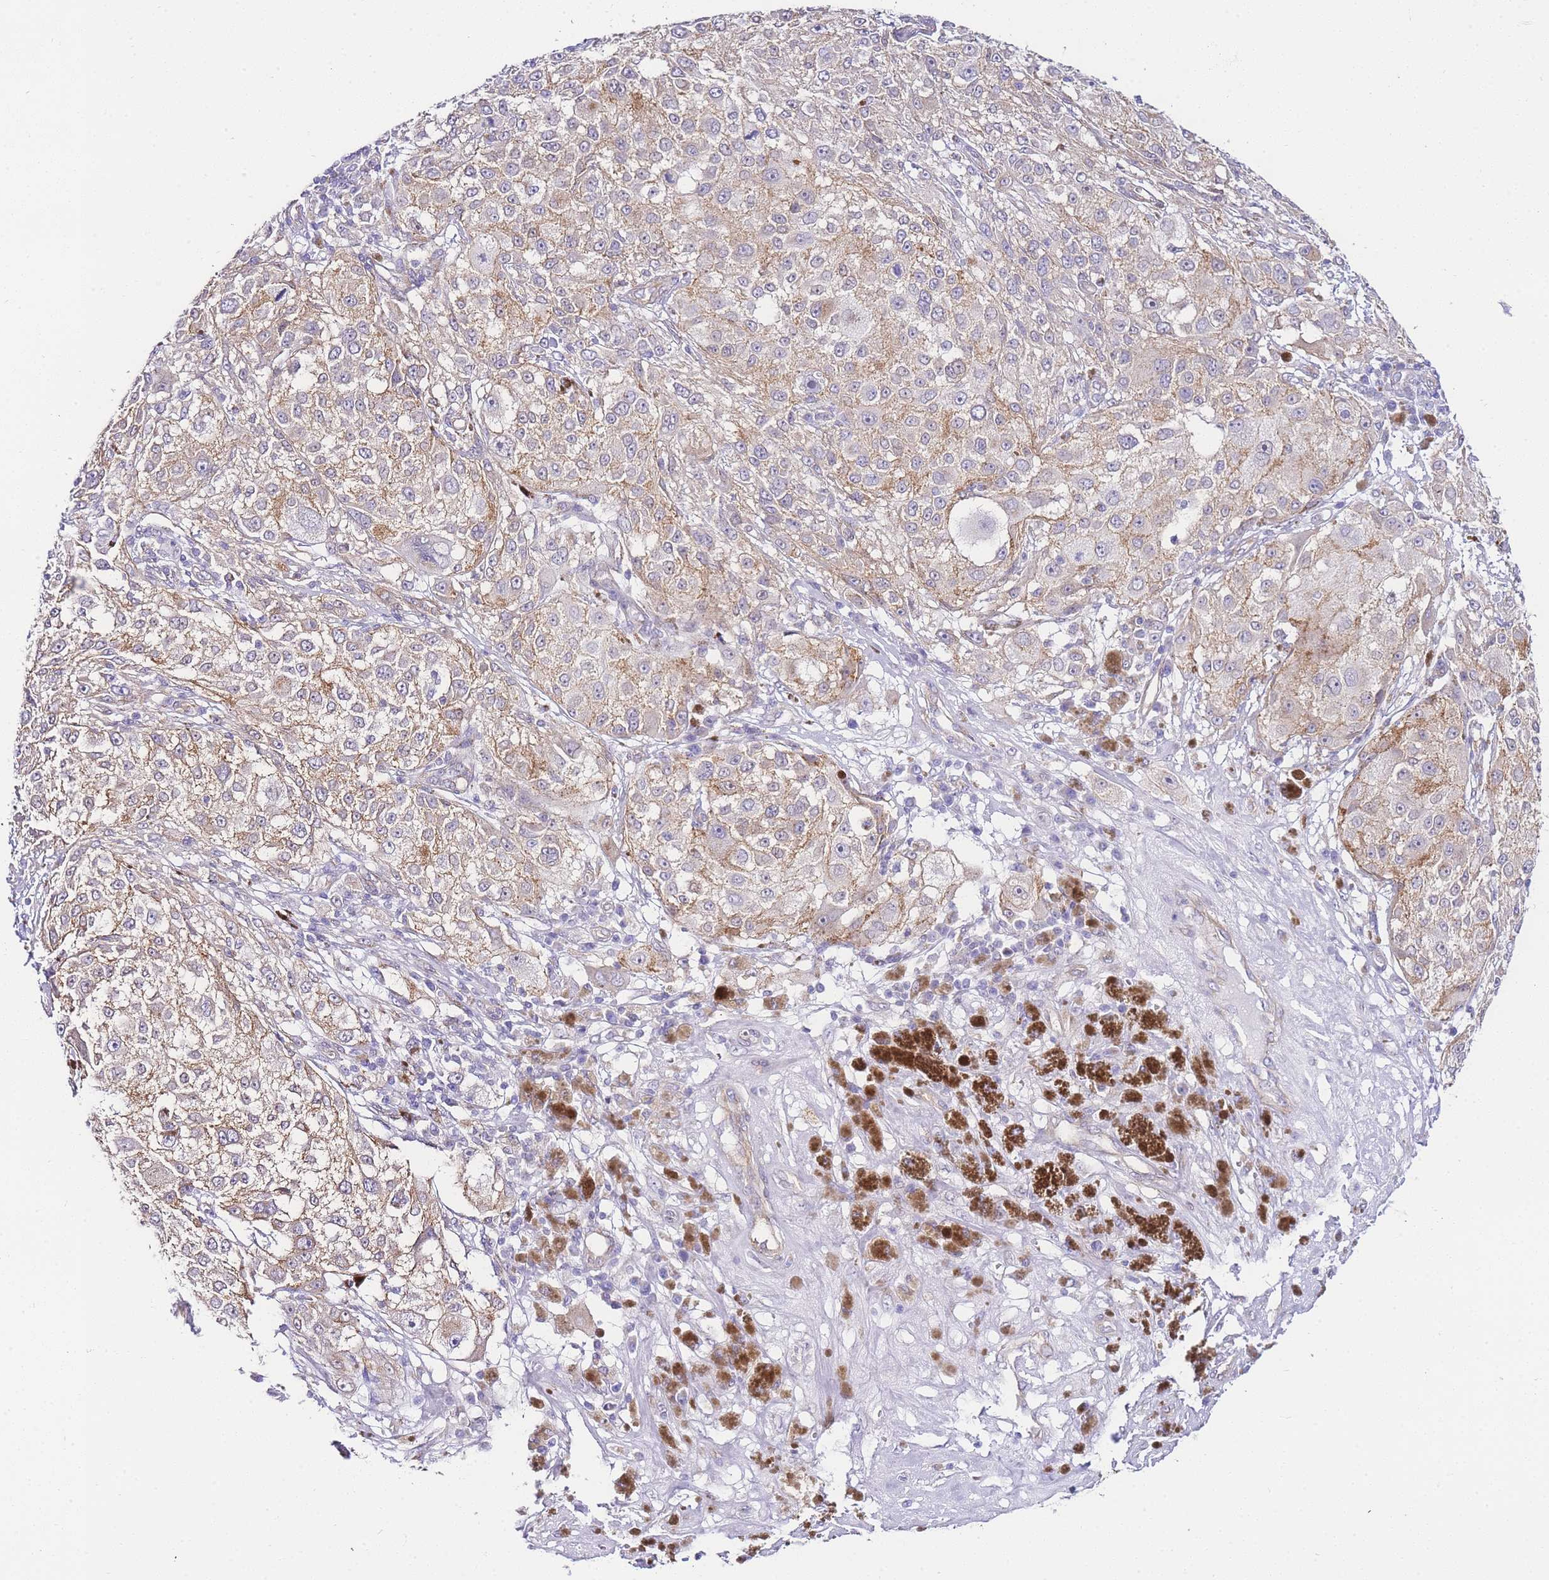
{"staining": {"intensity": "weak", "quantity": ">75%", "location": "cytoplasmic/membranous"}, "tissue": "melanoma", "cell_type": "Tumor cells", "image_type": "cancer", "snomed": [{"axis": "morphology", "description": "Necrosis, NOS"}, {"axis": "morphology", "description": "Malignant melanoma, NOS"}, {"axis": "topography", "description": "Skin"}], "caption": "Melanoma stained with a protein marker demonstrates weak staining in tumor cells.", "gene": "PDCD7", "patient": {"sex": "female", "age": 87}}